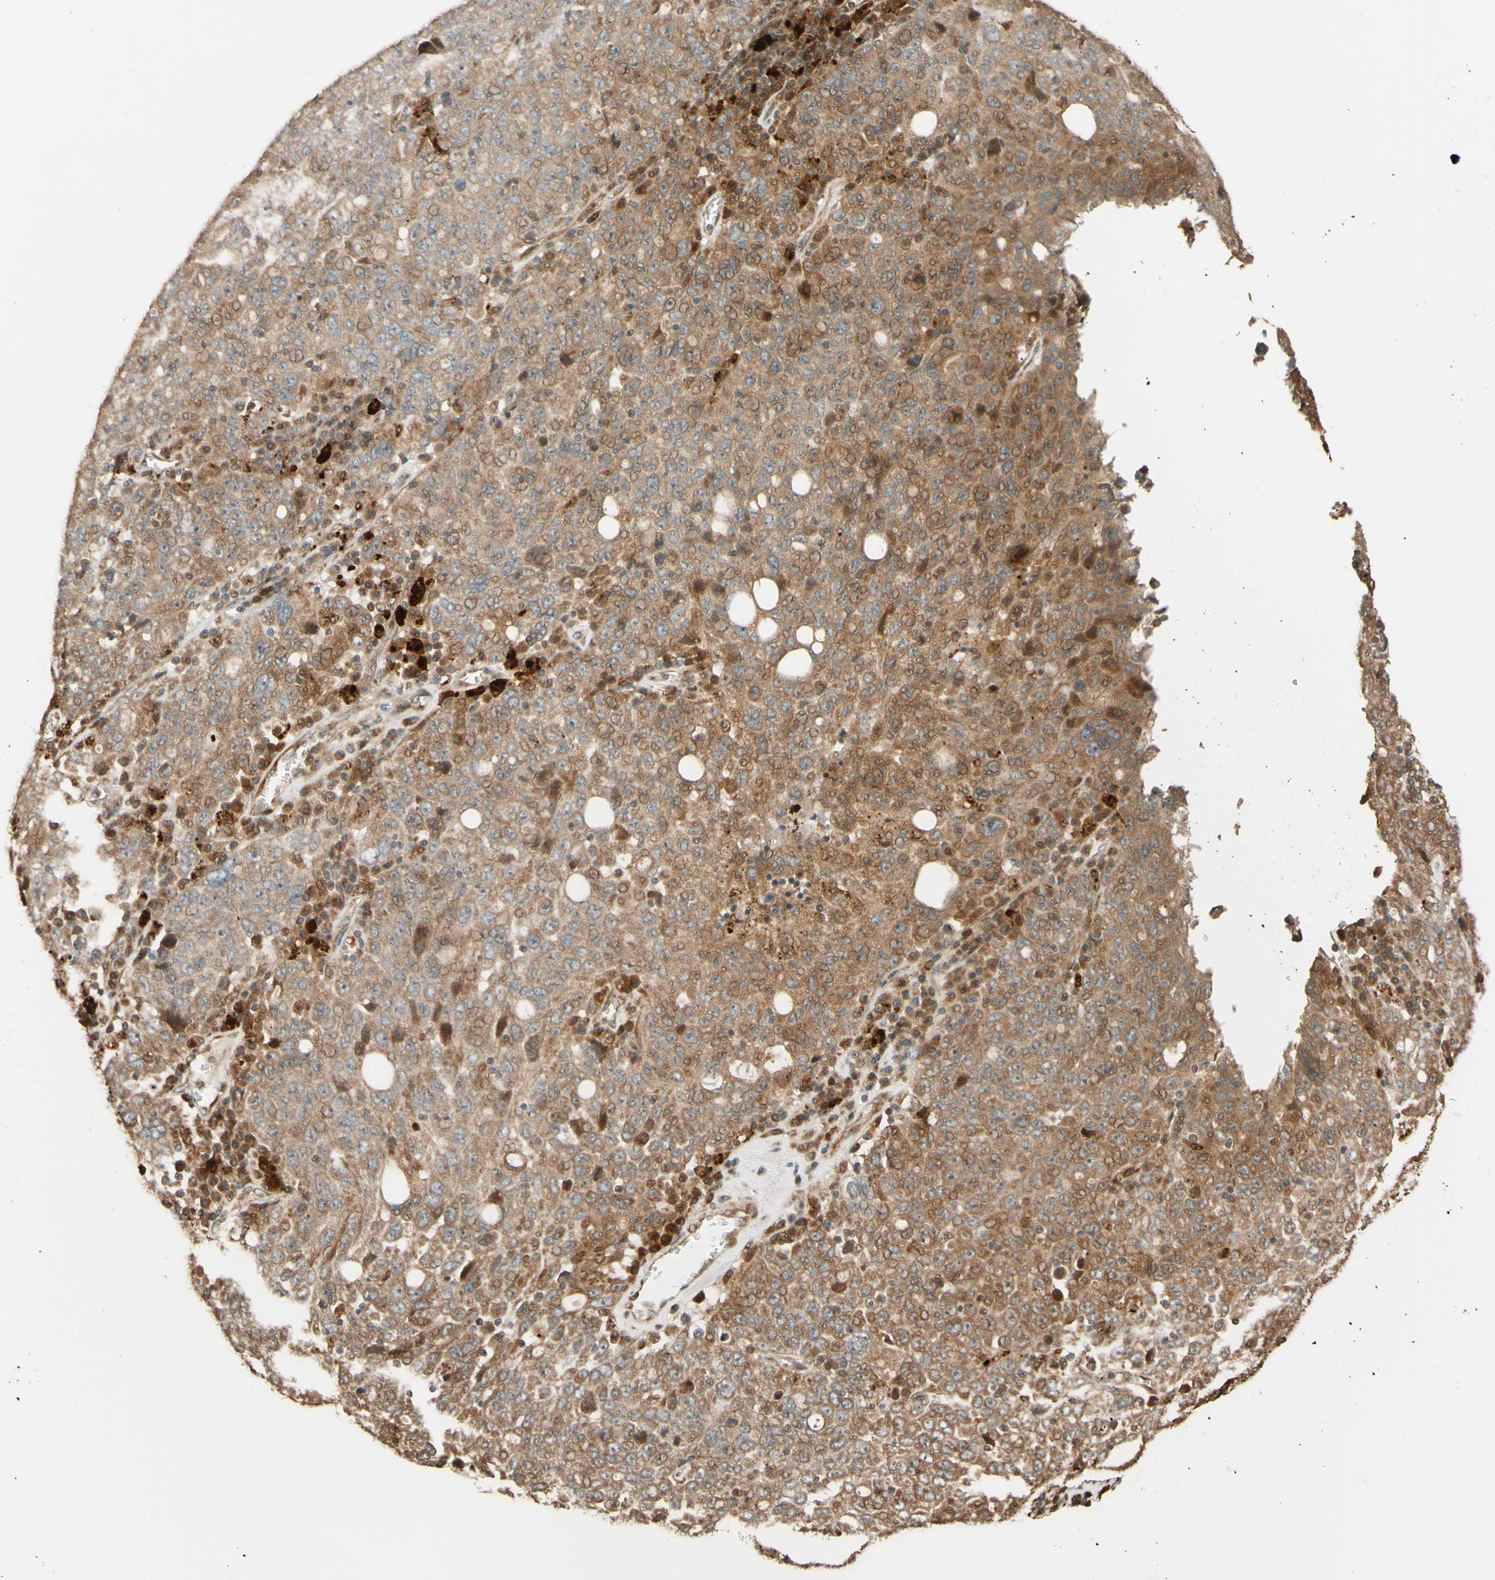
{"staining": {"intensity": "moderate", "quantity": ">75%", "location": "cytoplasmic/membranous"}, "tissue": "ovarian cancer", "cell_type": "Tumor cells", "image_type": "cancer", "snomed": [{"axis": "morphology", "description": "Carcinoma, endometroid"}, {"axis": "topography", "description": "Ovary"}], "caption": "Ovarian cancer stained with DAB immunohistochemistry exhibits medium levels of moderate cytoplasmic/membranous positivity in approximately >75% of tumor cells.", "gene": "RNF19A", "patient": {"sex": "female", "age": 62}}